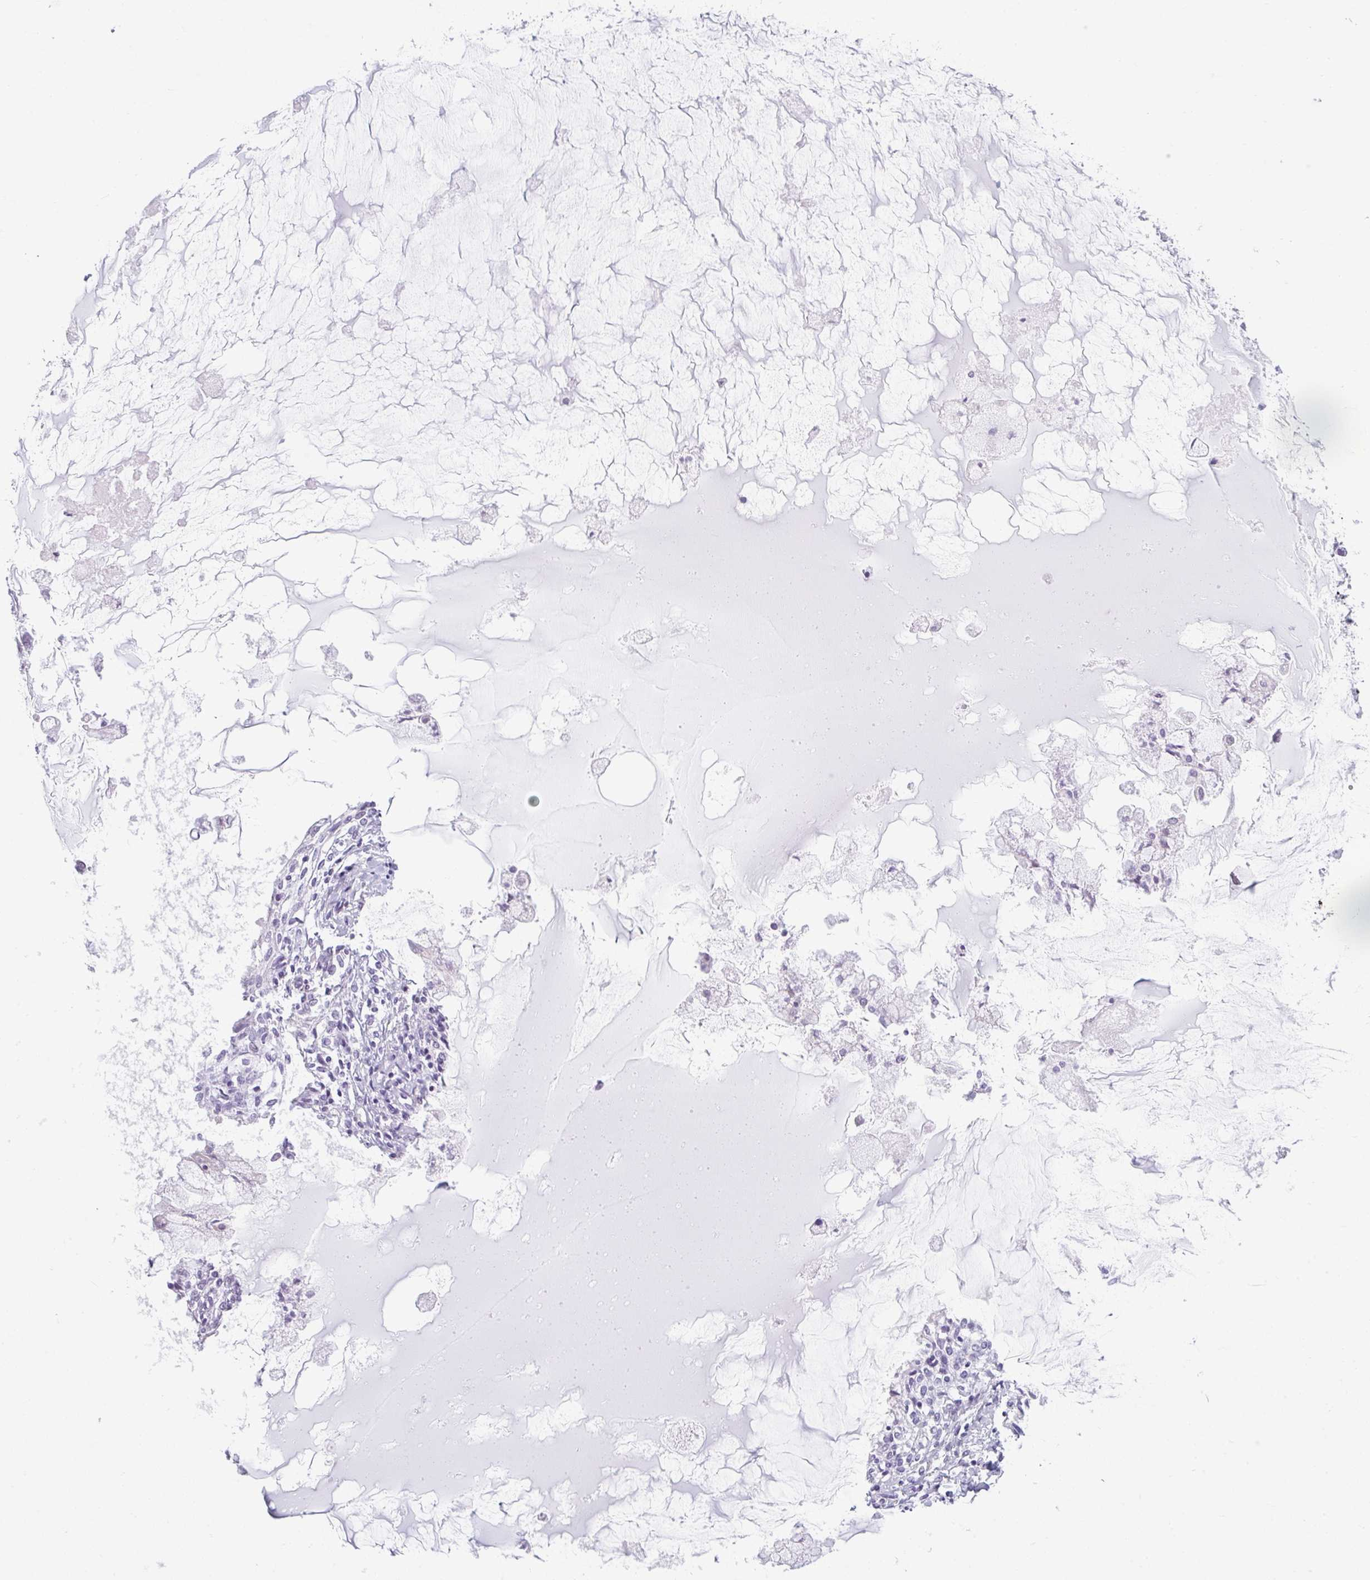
{"staining": {"intensity": "negative", "quantity": "none", "location": "none"}, "tissue": "ovarian cancer", "cell_type": "Tumor cells", "image_type": "cancer", "snomed": [{"axis": "morphology", "description": "Cystadenocarcinoma, mucinous, NOS"}, {"axis": "topography", "description": "Ovary"}], "caption": "The image reveals no significant expression in tumor cells of ovarian cancer (mucinous cystadenocarcinoma).", "gene": "FAM153A", "patient": {"sex": "female", "age": 34}}